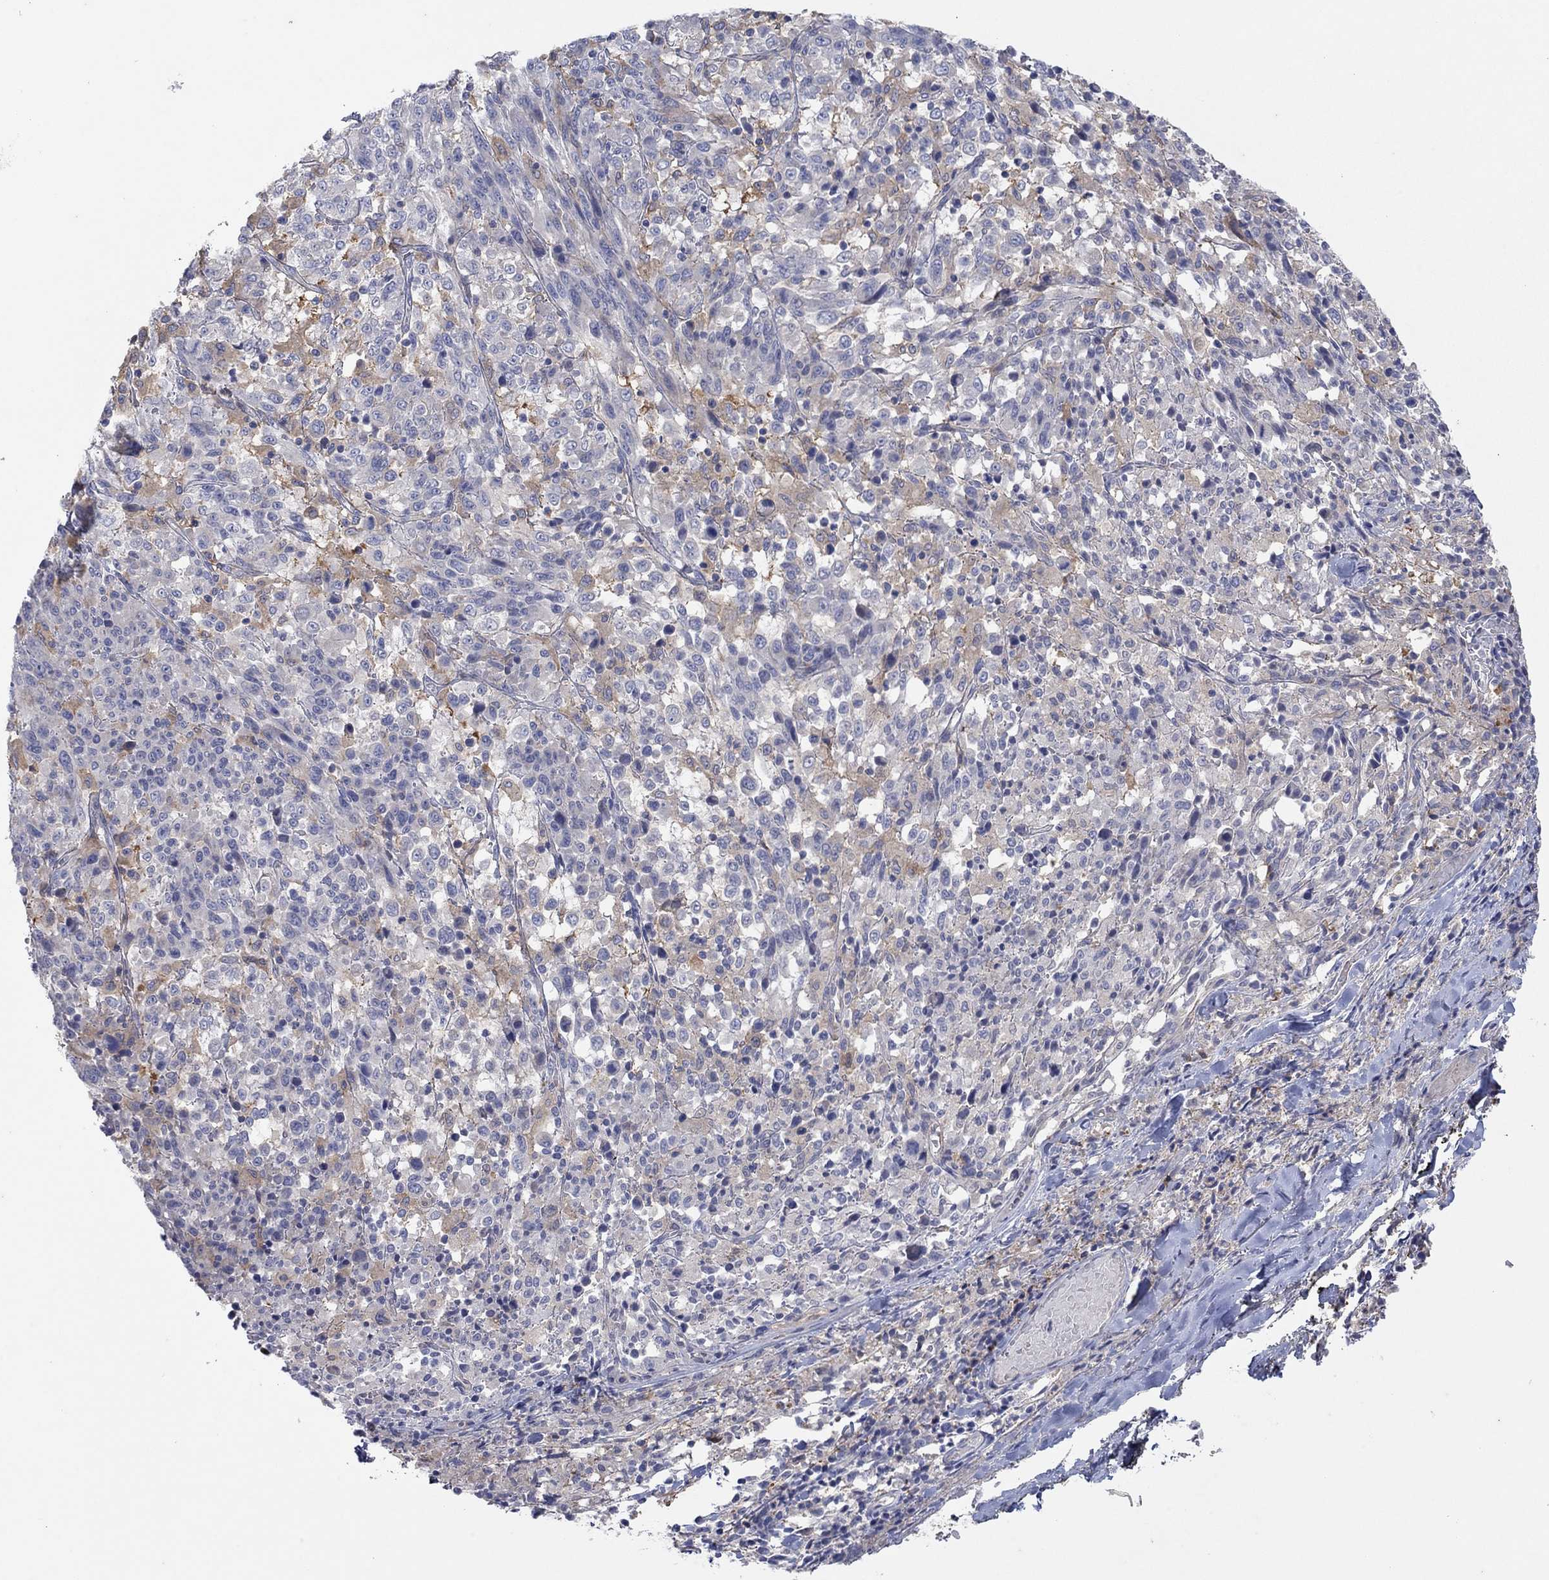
{"staining": {"intensity": "weak", "quantity": "25%-75%", "location": "cytoplasmic/membranous"}, "tissue": "melanoma", "cell_type": "Tumor cells", "image_type": "cancer", "snomed": [{"axis": "morphology", "description": "Malignant melanoma, NOS"}, {"axis": "topography", "description": "Skin"}], "caption": "Protein staining reveals weak cytoplasmic/membranous positivity in approximately 25%-75% of tumor cells in malignant melanoma.", "gene": "PLCL2", "patient": {"sex": "female", "age": 91}}